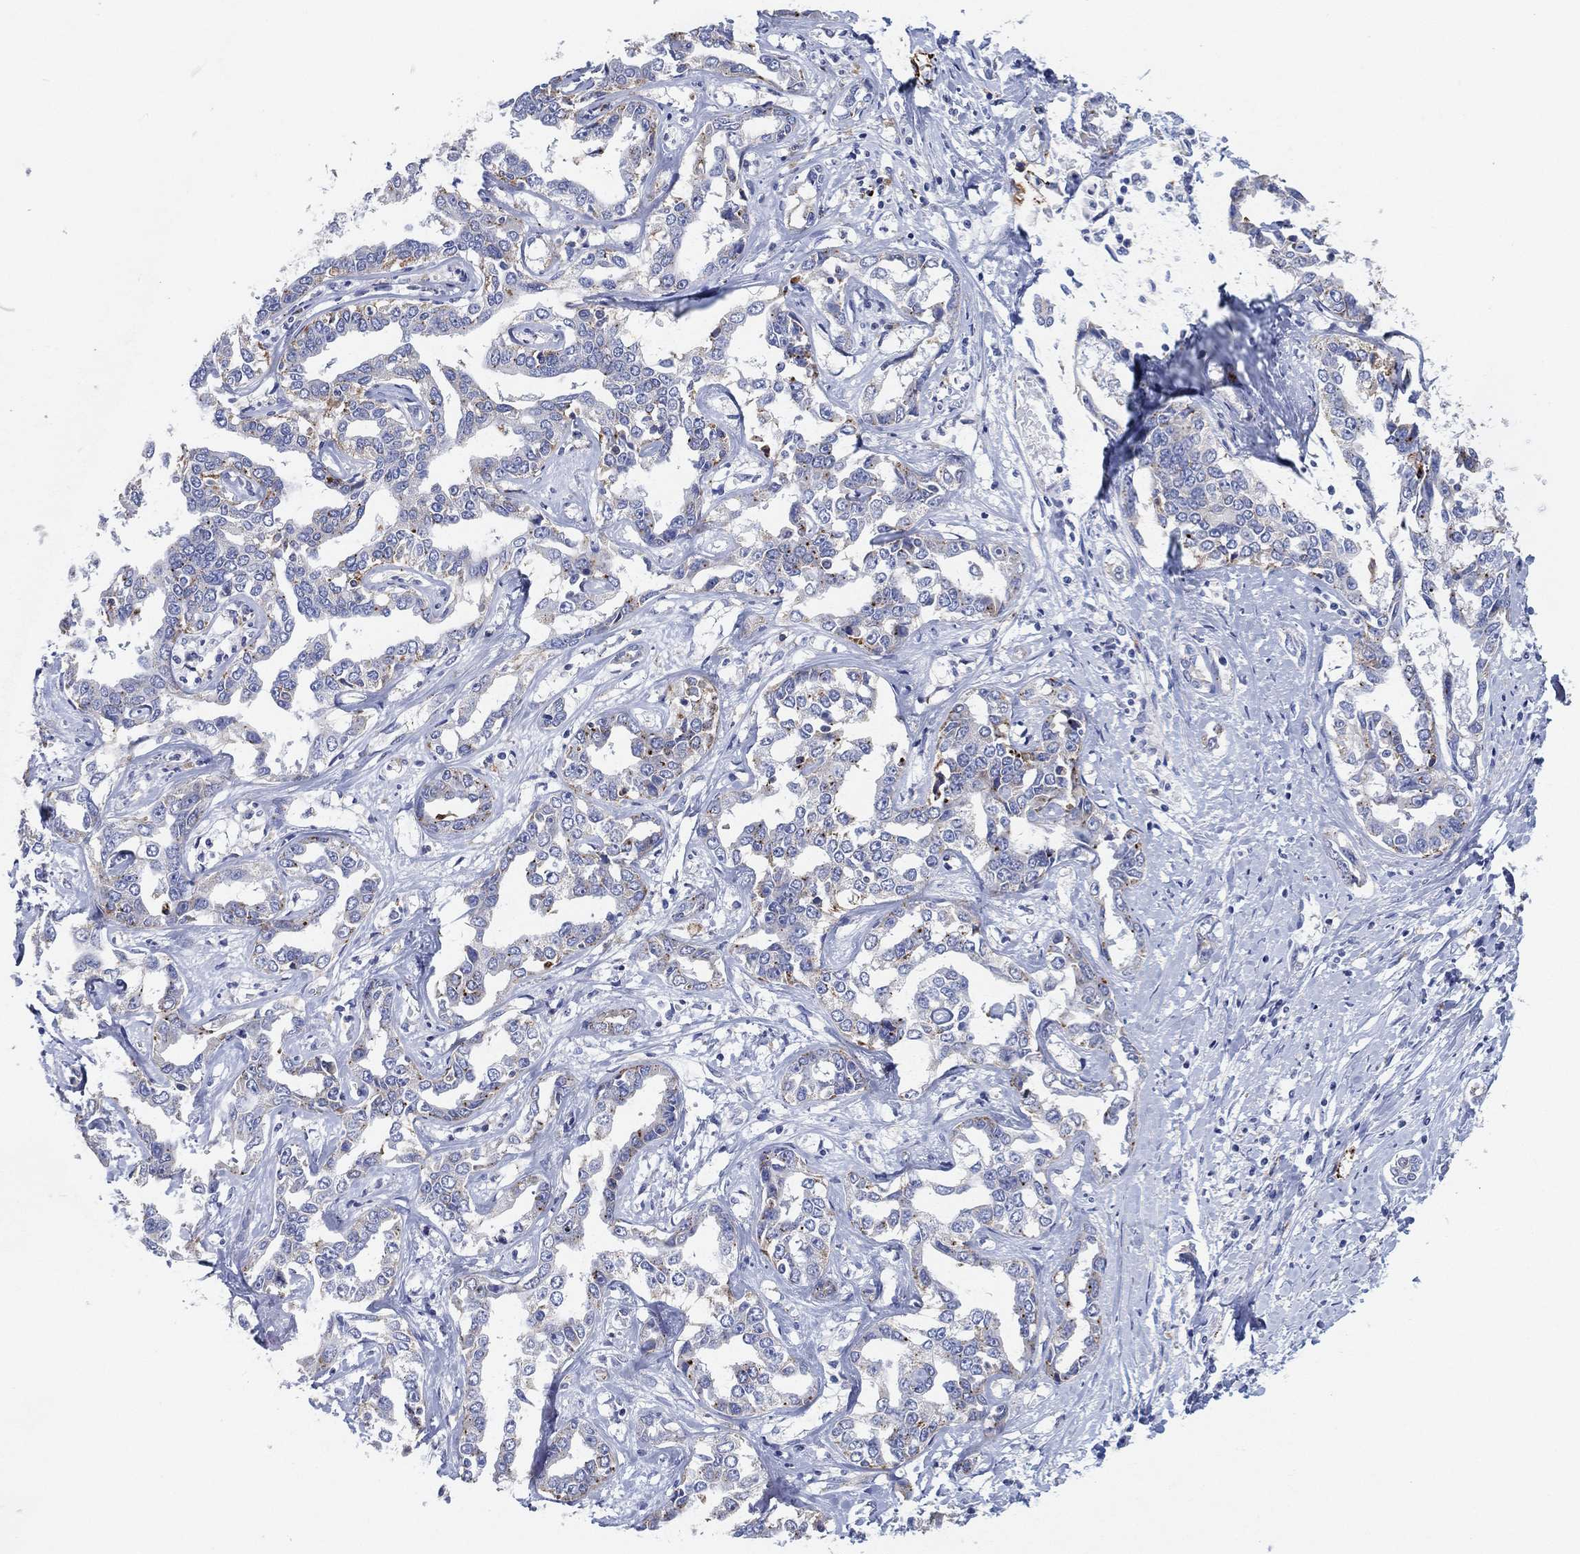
{"staining": {"intensity": "weak", "quantity": "<25%", "location": "cytoplasmic/membranous"}, "tissue": "liver cancer", "cell_type": "Tumor cells", "image_type": "cancer", "snomed": [{"axis": "morphology", "description": "Cholangiocarcinoma"}, {"axis": "topography", "description": "Liver"}], "caption": "Immunohistochemical staining of human liver cholangiocarcinoma displays no significant positivity in tumor cells.", "gene": "GALNS", "patient": {"sex": "male", "age": 59}}